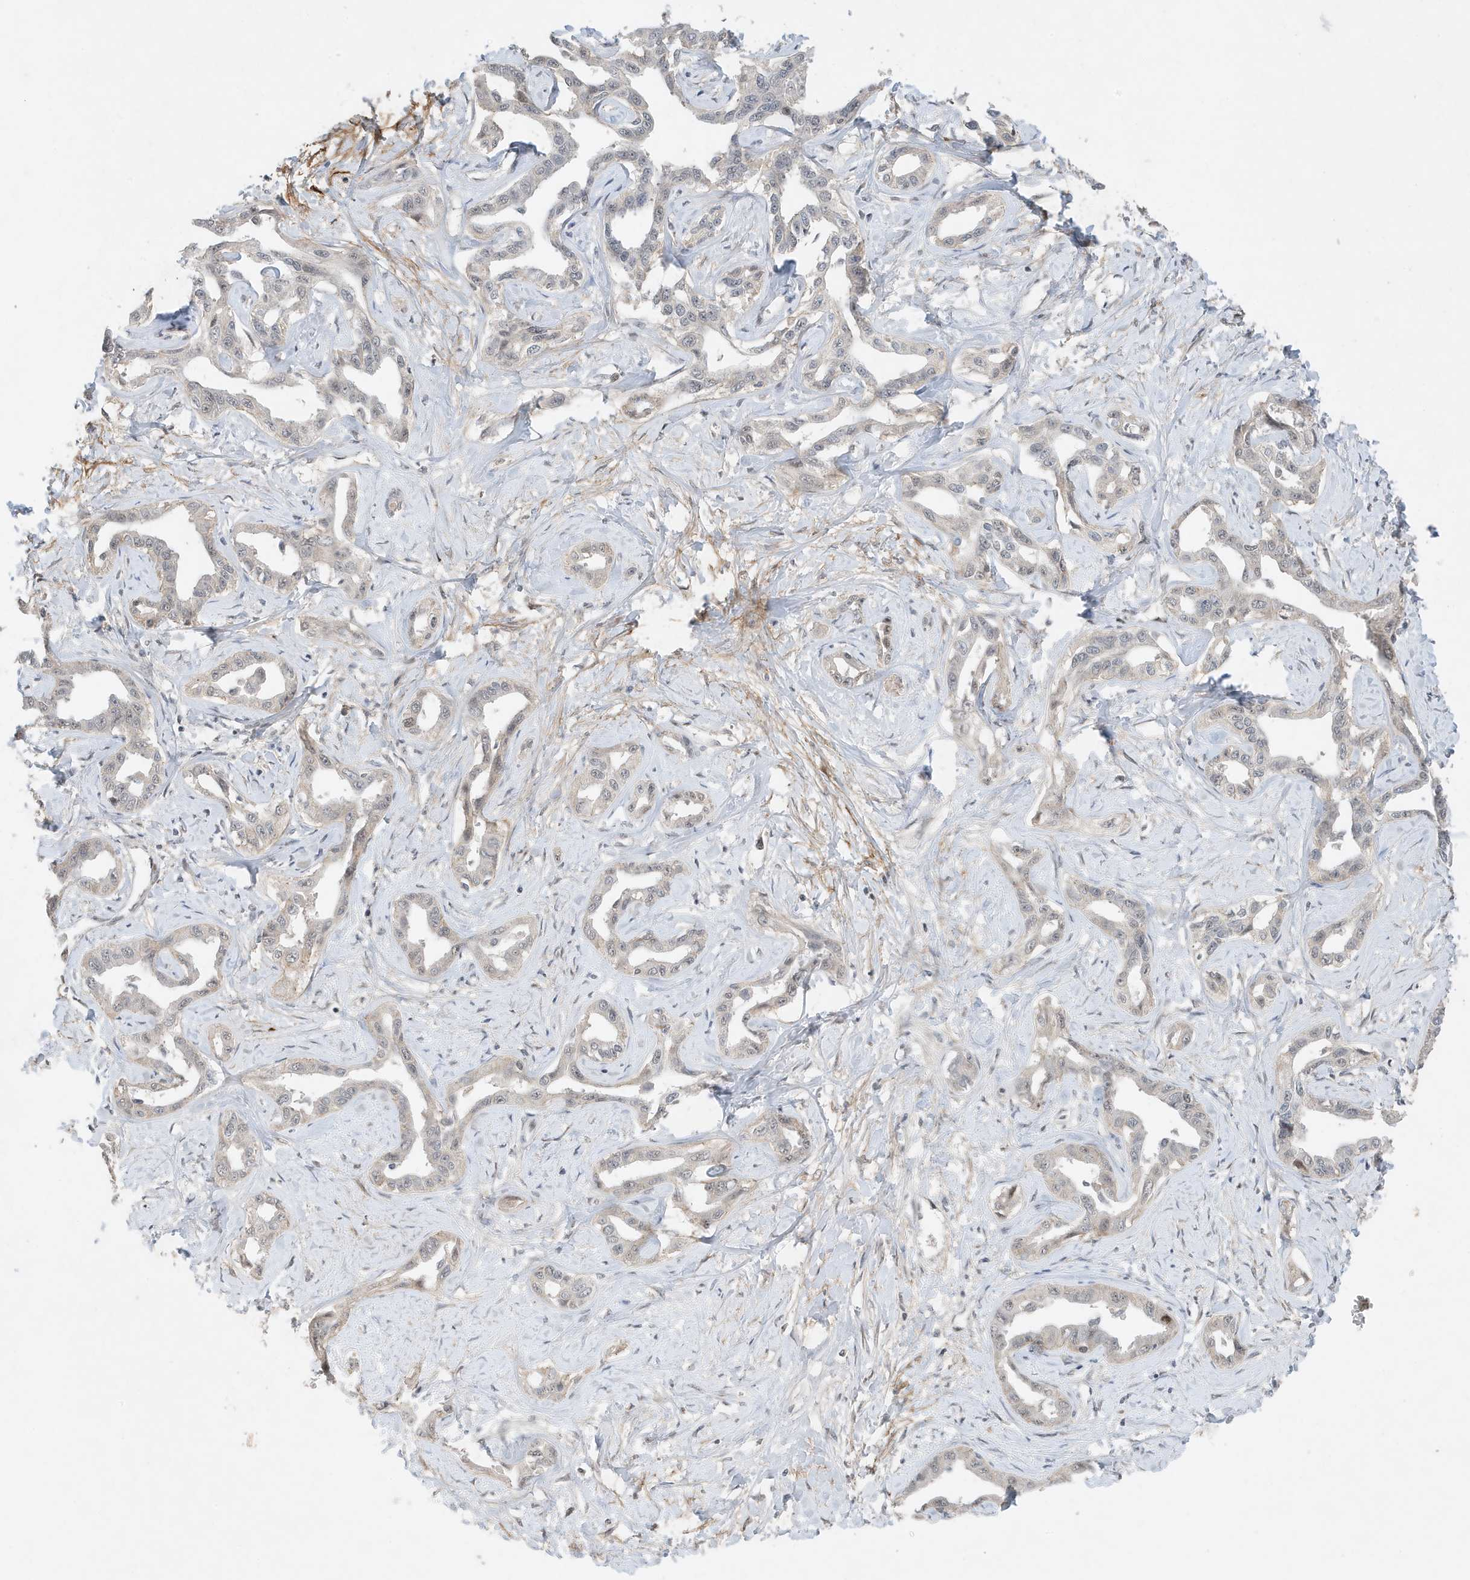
{"staining": {"intensity": "negative", "quantity": "none", "location": "none"}, "tissue": "liver cancer", "cell_type": "Tumor cells", "image_type": "cancer", "snomed": [{"axis": "morphology", "description": "Cholangiocarcinoma"}, {"axis": "topography", "description": "Liver"}], "caption": "This is an IHC histopathology image of cholangiocarcinoma (liver). There is no expression in tumor cells.", "gene": "MAST3", "patient": {"sex": "male", "age": 59}}